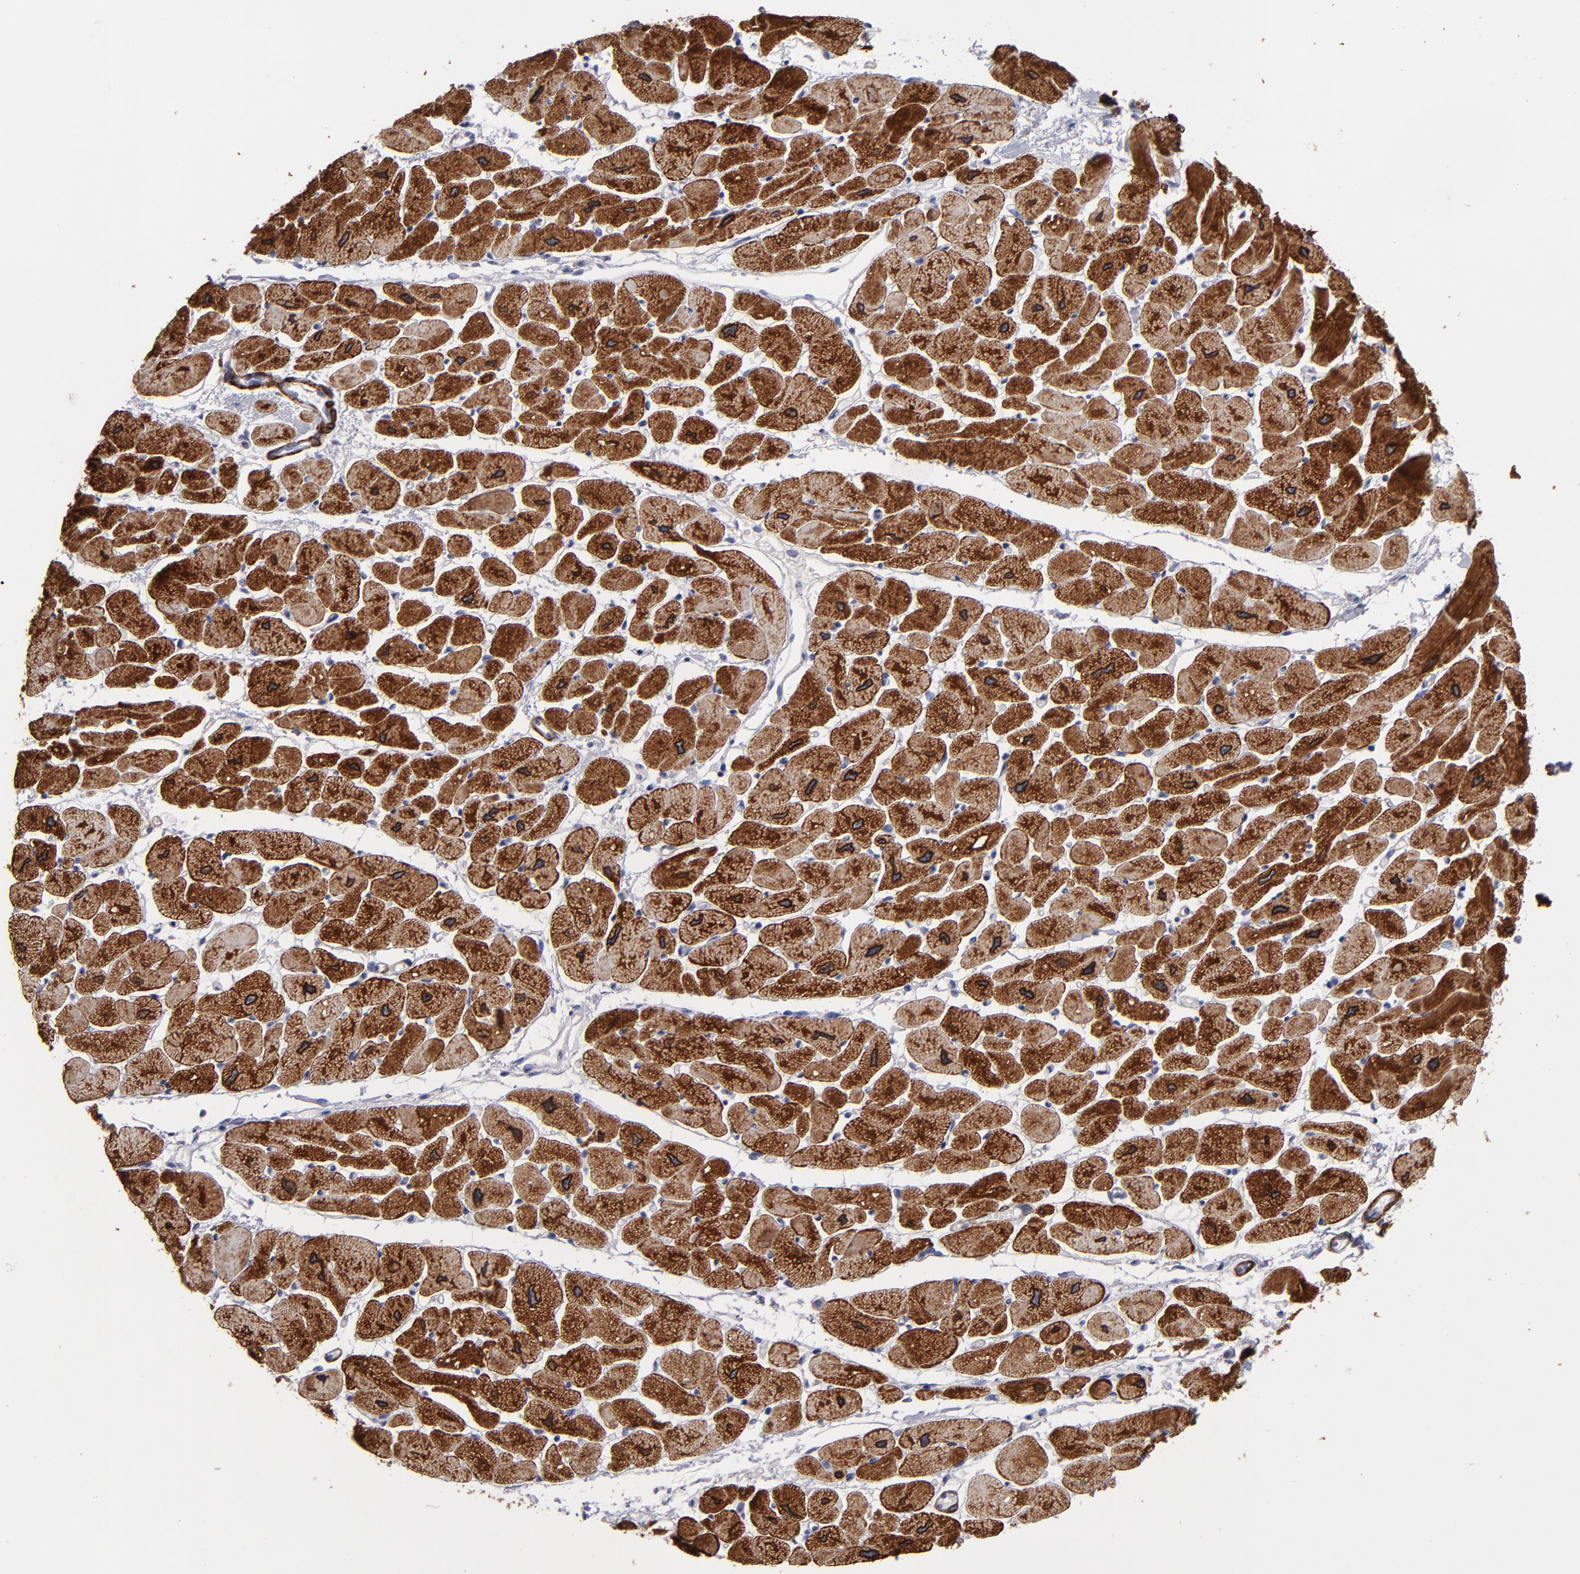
{"staining": {"intensity": "strong", "quantity": ">75%", "location": "cytoplasmic/membranous"}, "tissue": "heart muscle", "cell_type": "Cardiomyocytes", "image_type": "normal", "snomed": [{"axis": "morphology", "description": "Normal tissue, NOS"}, {"axis": "topography", "description": "Heart"}], "caption": "Immunohistochemistry (IHC) photomicrograph of unremarkable human heart muscle stained for a protein (brown), which exhibits high levels of strong cytoplasmic/membranous staining in about >75% of cardiomyocytes.", "gene": "SLMAP", "patient": {"sex": "female", "age": 54}}